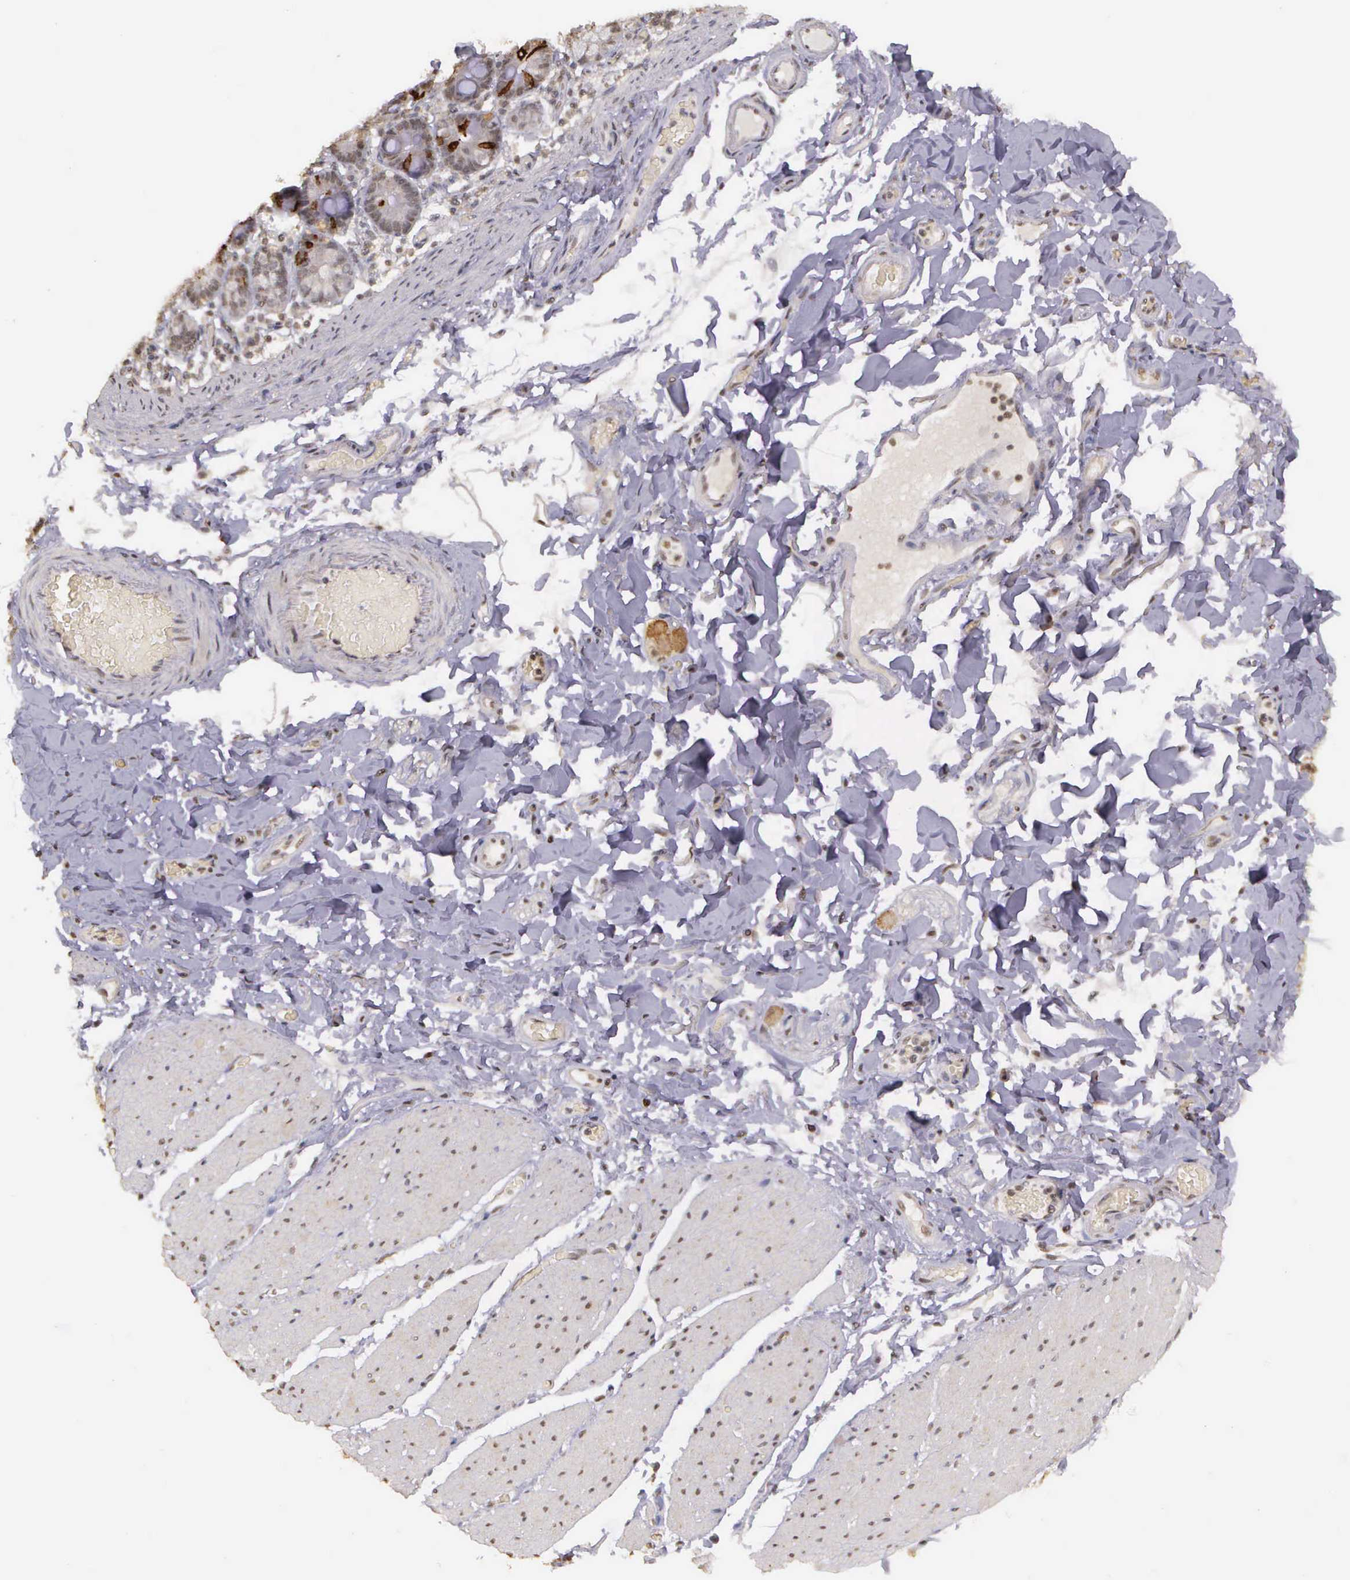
{"staining": {"intensity": "moderate", "quantity": ">75%", "location": "nuclear"}, "tissue": "adipose tissue", "cell_type": "Adipocytes", "image_type": "normal", "snomed": [{"axis": "morphology", "description": "Normal tissue, NOS"}, {"axis": "topography", "description": "Duodenum"}], "caption": "Adipose tissue stained with a brown dye reveals moderate nuclear positive positivity in about >75% of adipocytes.", "gene": "ARMCX5", "patient": {"sex": "male", "age": 63}}